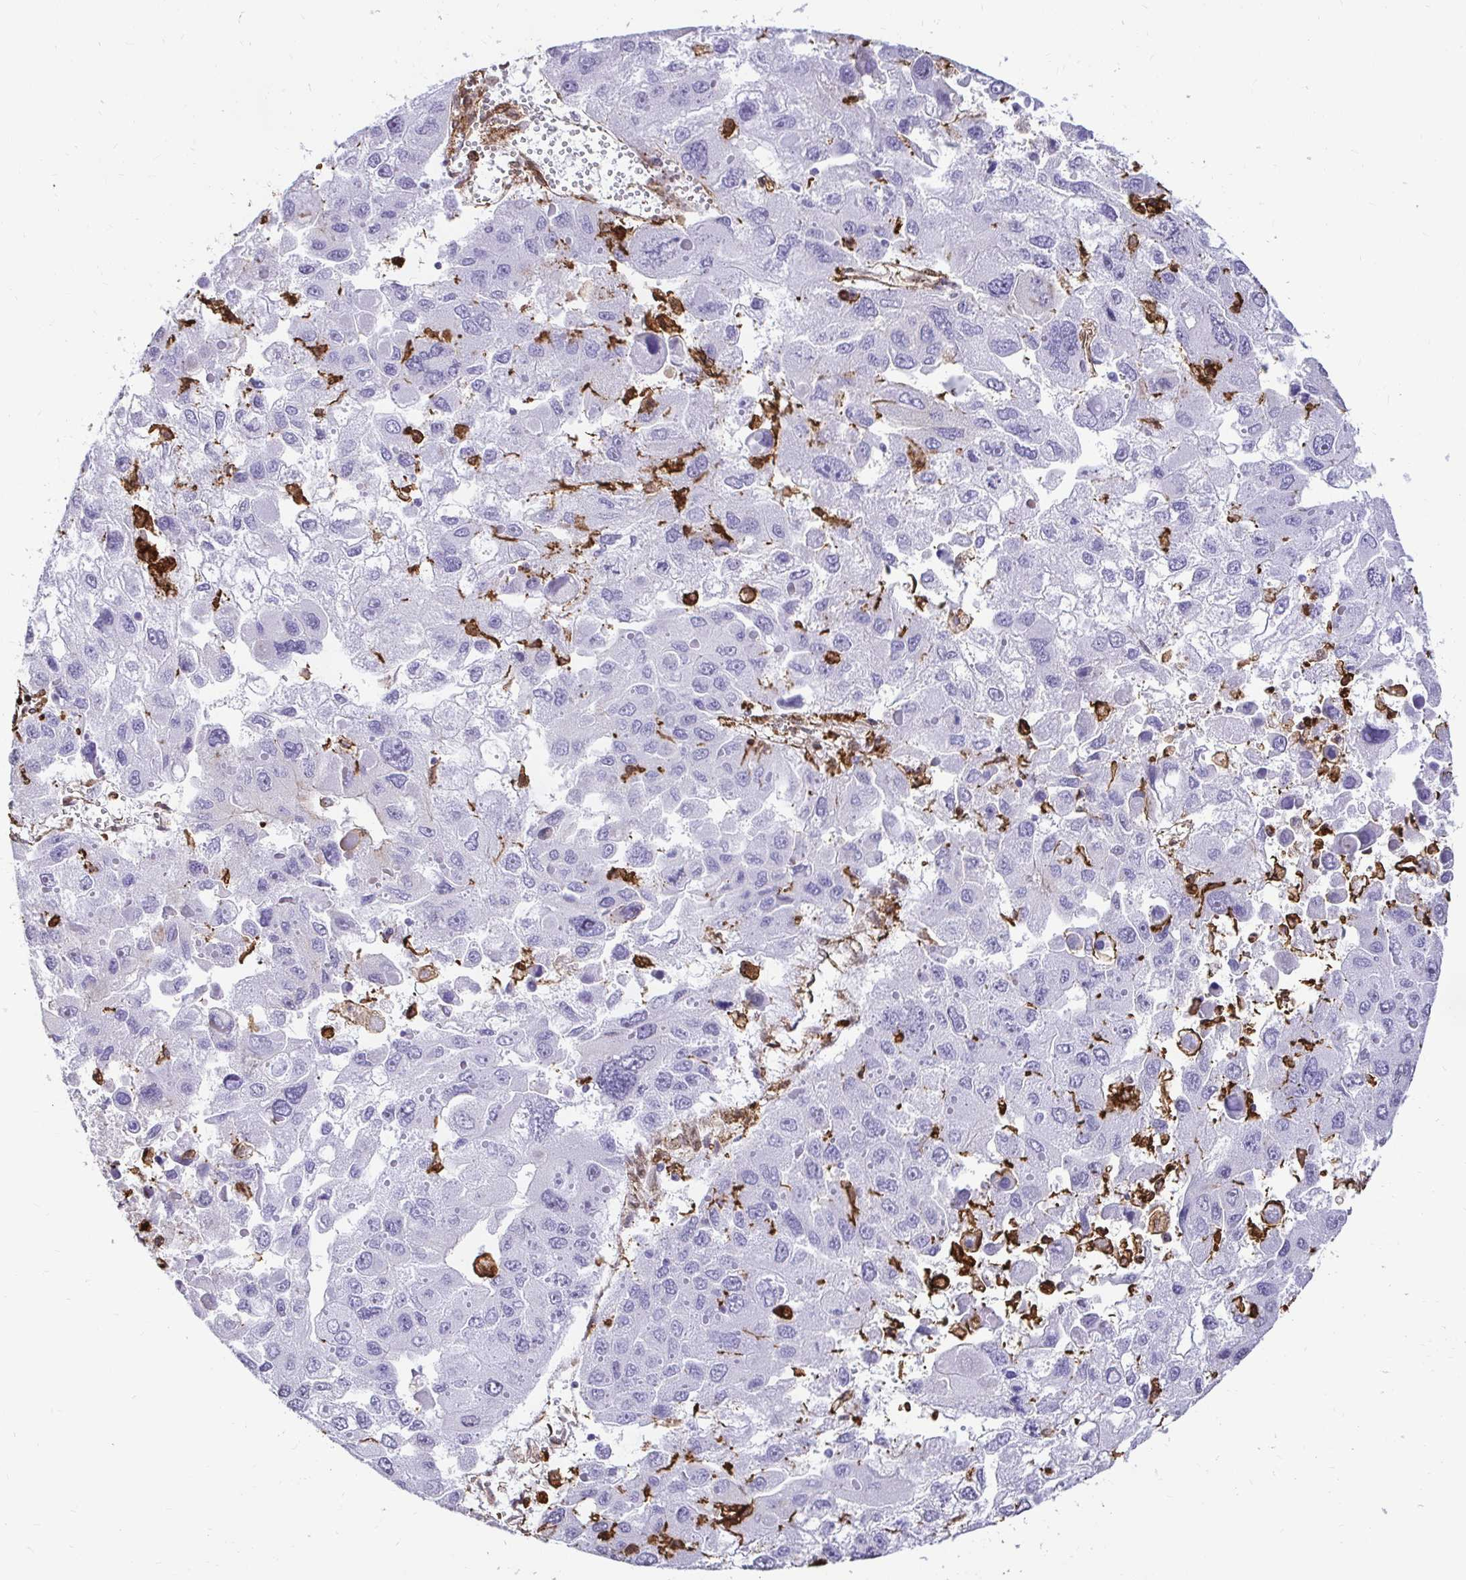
{"staining": {"intensity": "negative", "quantity": "none", "location": "none"}, "tissue": "liver cancer", "cell_type": "Tumor cells", "image_type": "cancer", "snomed": [{"axis": "morphology", "description": "Carcinoma, Hepatocellular, NOS"}, {"axis": "topography", "description": "Liver"}], "caption": "Tumor cells show no significant expression in liver hepatocellular carcinoma.", "gene": "GSN", "patient": {"sex": "female", "age": 41}}